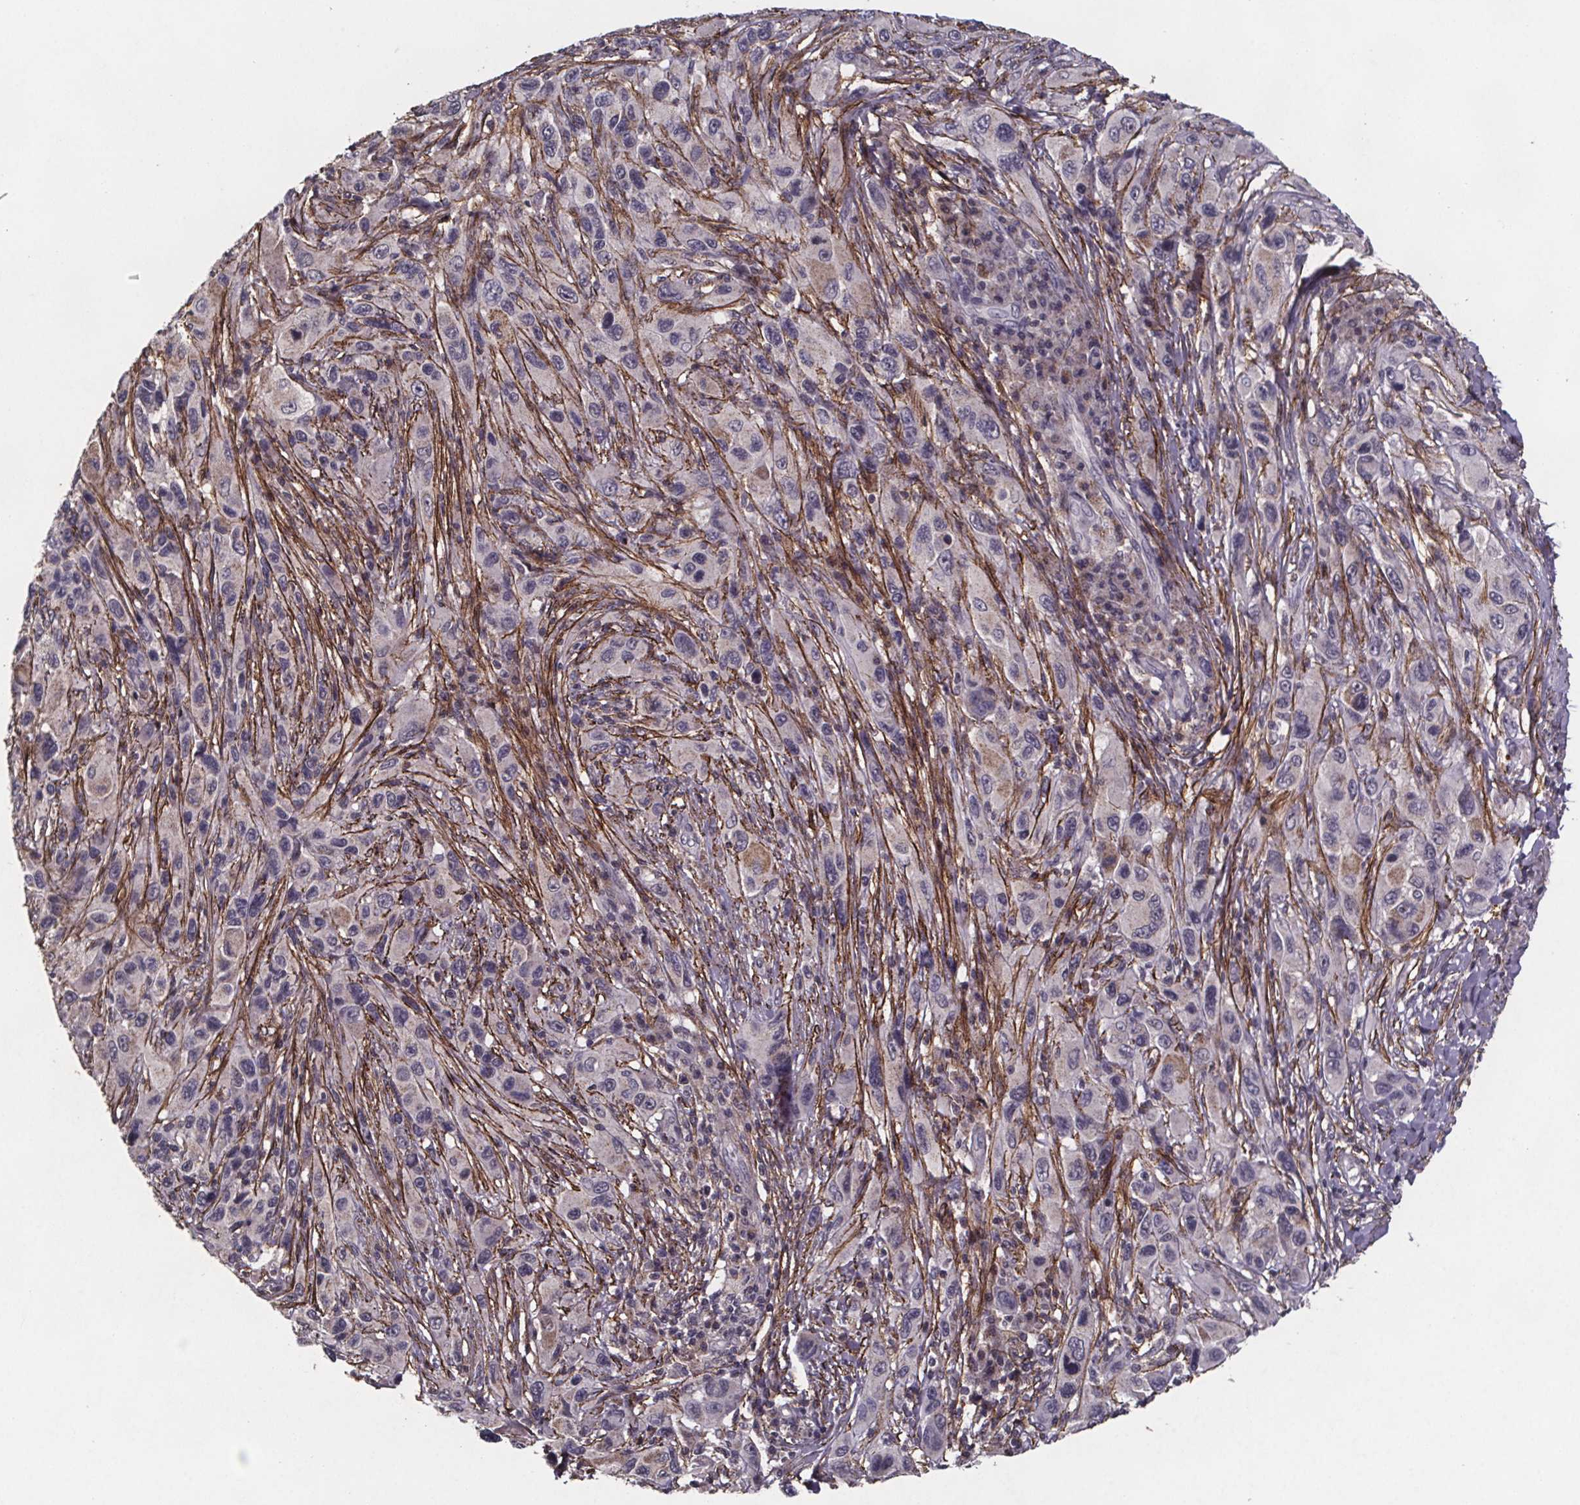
{"staining": {"intensity": "negative", "quantity": "none", "location": "none"}, "tissue": "melanoma", "cell_type": "Tumor cells", "image_type": "cancer", "snomed": [{"axis": "morphology", "description": "Malignant melanoma, NOS"}, {"axis": "topography", "description": "Skin"}], "caption": "An IHC histopathology image of melanoma is shown. There is no staining in tumor cells of melanoma. (Brightfield microscopy of DAB (3,3'-diaminobenzidine) IHC at high magnification).", "gene": "PALLD", "patient": {"sex": "male", "age": 53}}